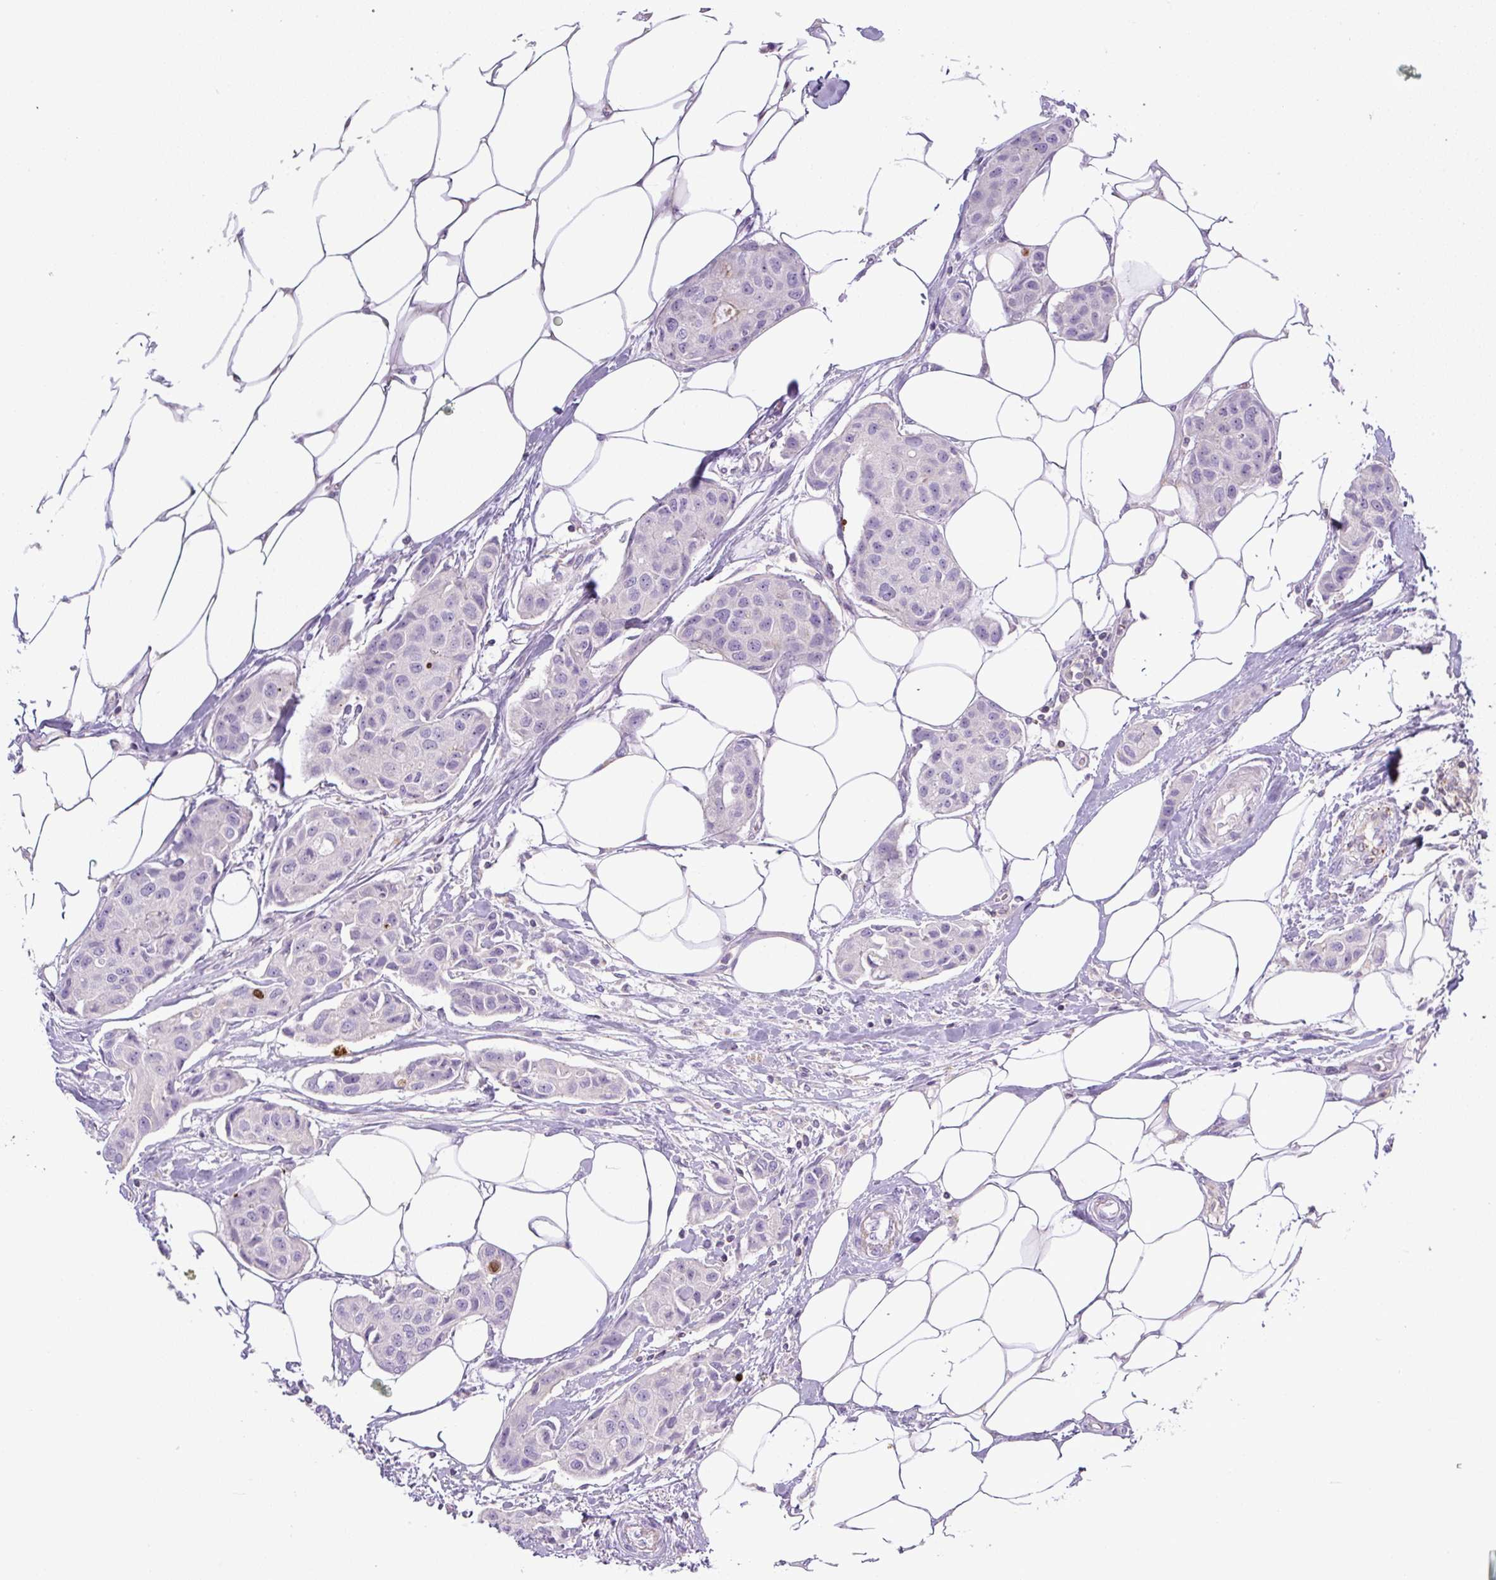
{"staining": {"intensity": "negative", "quantity": "none", "location": "none"}, "tissue": "breast cancer", "cell_type": "Tumor cells", "image_type": "cancer", "snomed": [{"axis": "morphology", "description": "Duct carcinoma"}, {"axis": "topography", "description": "Breast"}, {"axis": "topography", "description": "Lymph node"}], "caption": "Photomicrograph shows no significant protein staining in tumor cells of invasive ductal carcinoma (breast). The staining was performed using DAB (3,3'-diaminobenzidine) to visualize the protein expression in brown, while the nuclei were stained in blue with hematoxylin (Magnification: 20x).", "gene": "PIP5KL1", "patient": {"sex": "female", "age": 80}}